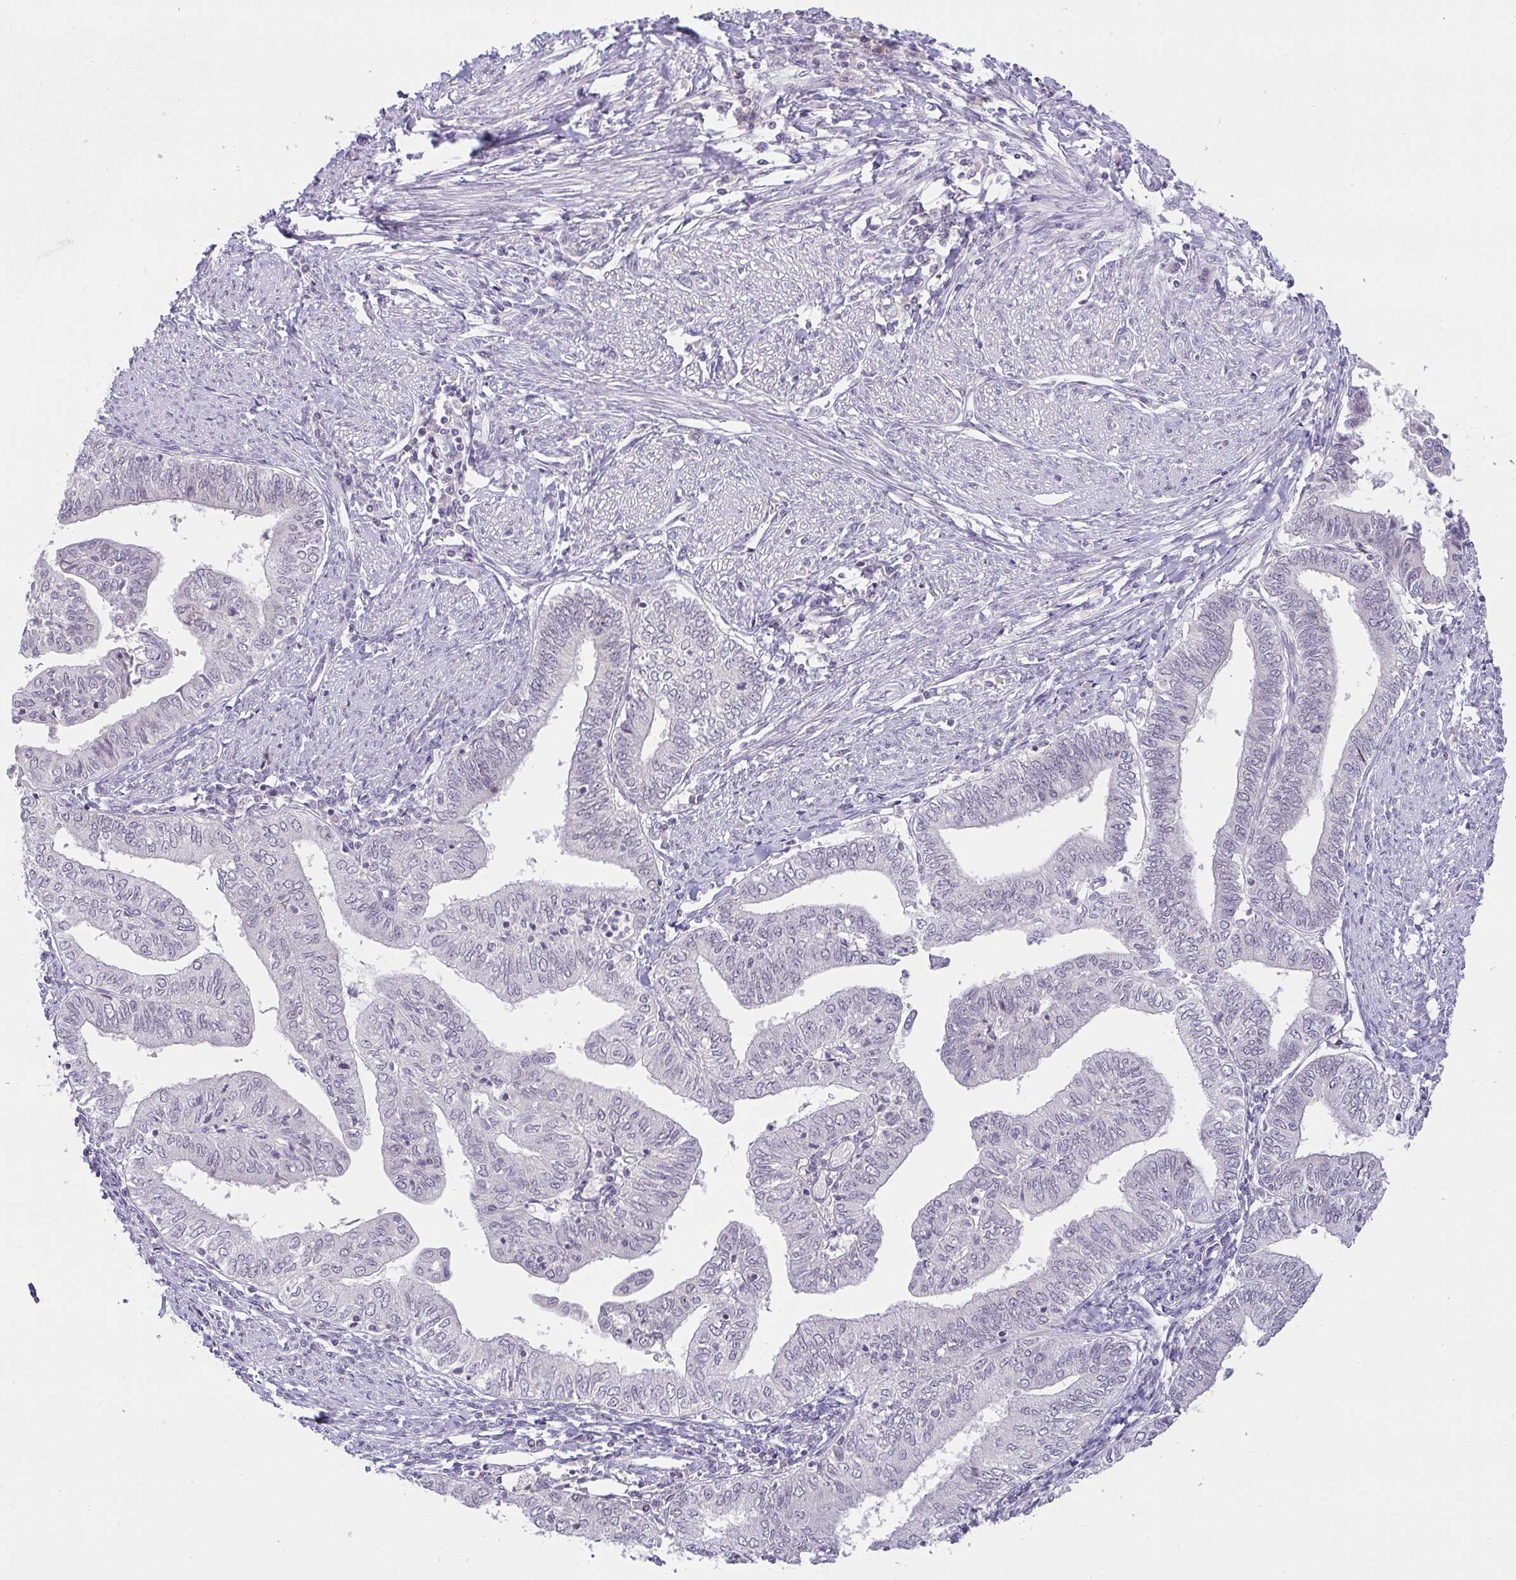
{"staining": {"intensity": "negative", "quantity": "none", "location": "none"}, "tissue": "endometrial cancer", "cell_type": "Tumor cells", "image_type": "cancer", "snomed": [{"axis": "morphology", "description": "Adenocarcinoma, NOS"}, {"axis": "topography", "description": "Endometrium"}], "caption": "Tumor cells are negative for brown protein staining in endometrial cancer (adenocarcinoma).", "gene": "CACNA1S", "patient": {"sex": "female", "age": 66}}